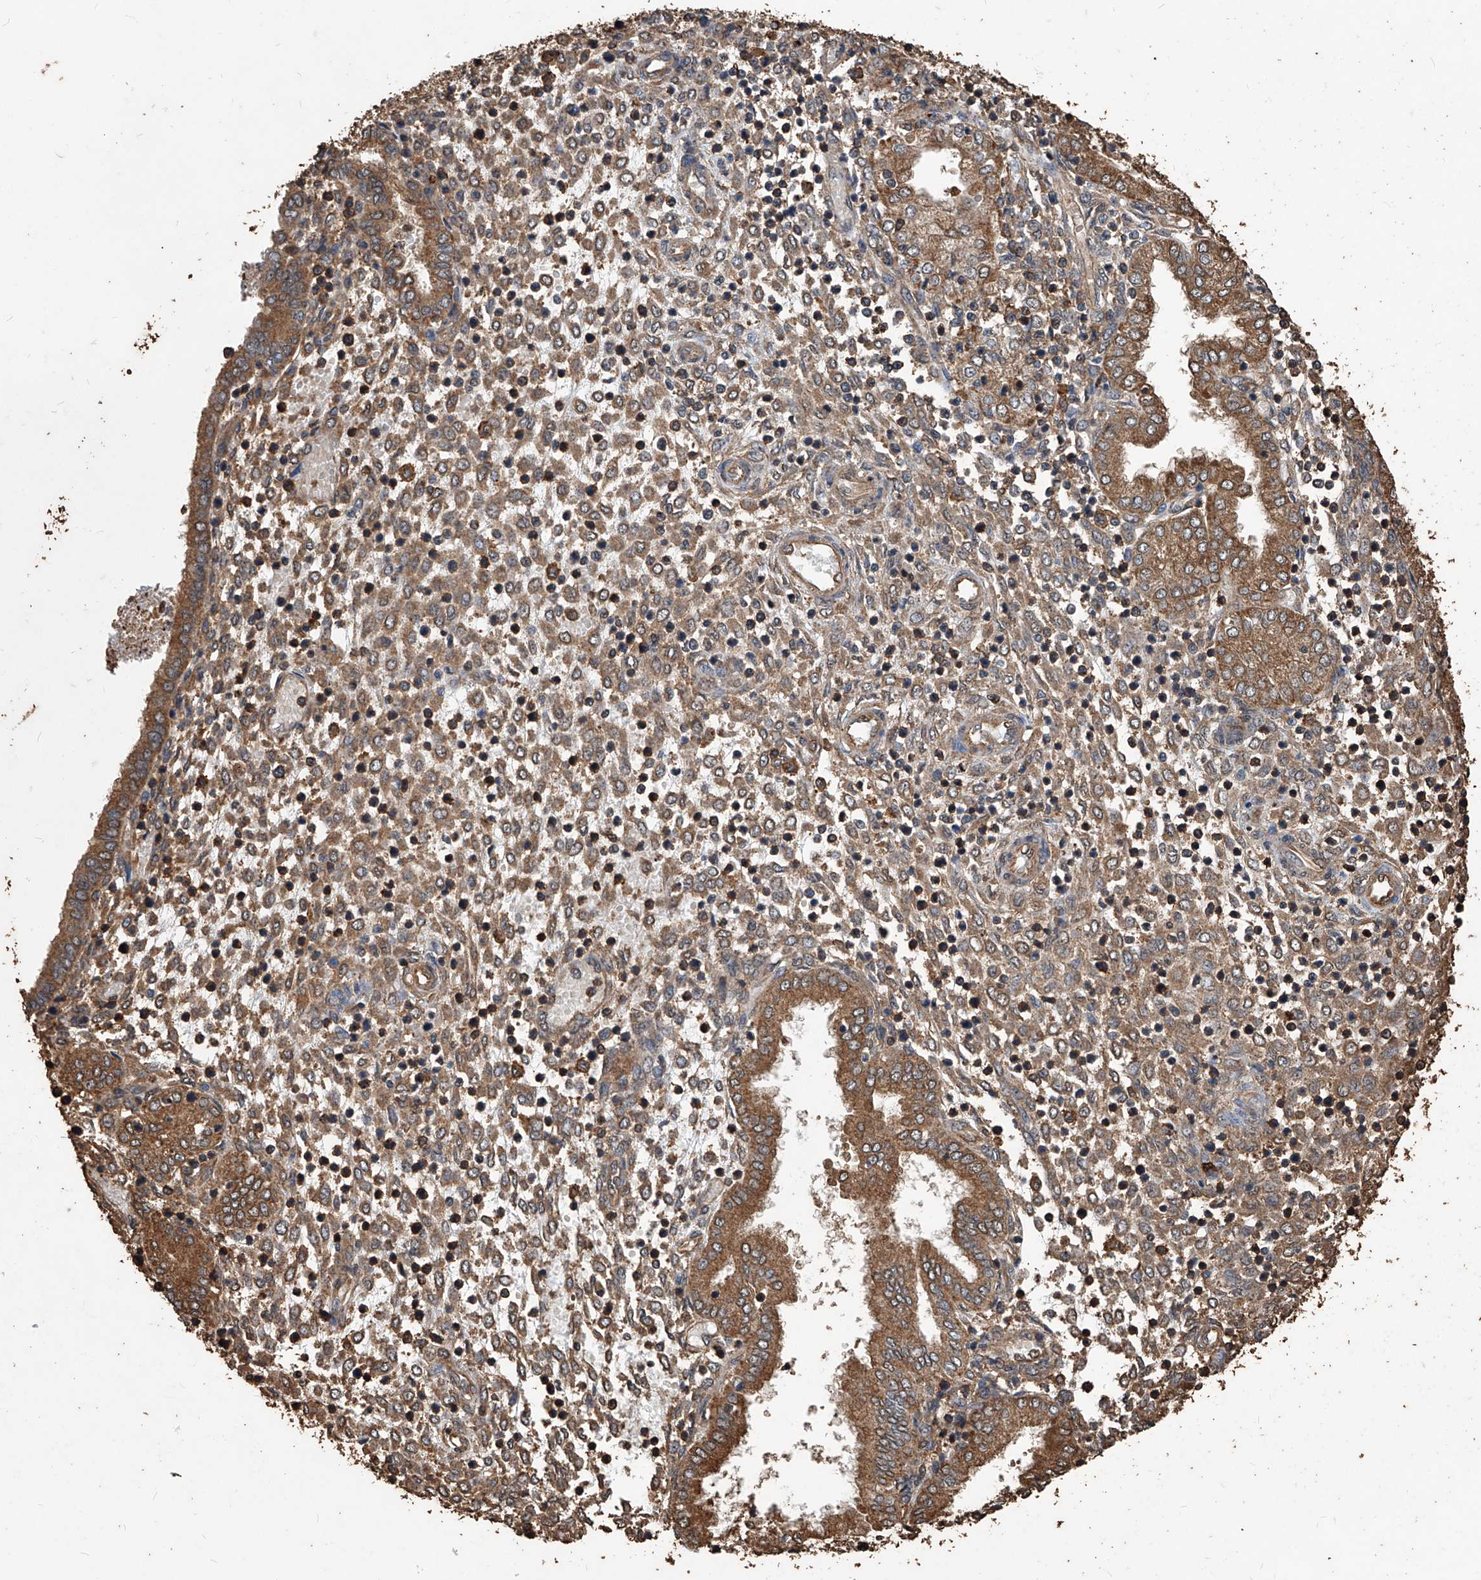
{"staining": {"intensity": "moderate", "quantity": ">75%", "location": "cytoplasmic/membranous"}, "tissue": "endometrium", "cell_type": "Cells in endometrial stroma", "image_type": "normal", "snomed": [{"axis": "morphology", "description": "Normal tissue, NOS"}, {"axis": "topography", "description": "Endometrium"}], "caption": "High-power microscopy captured an IHC image of unremarkable endometrium, revealing moderate cytoplasmic/membranous staining in about >75% of cells in endometrial stroma. (DAB IHC, brown staining for protein, blue staining for nuclei).", "gene": "UCP2", "patient": {"sex": "female", "age": 53}}